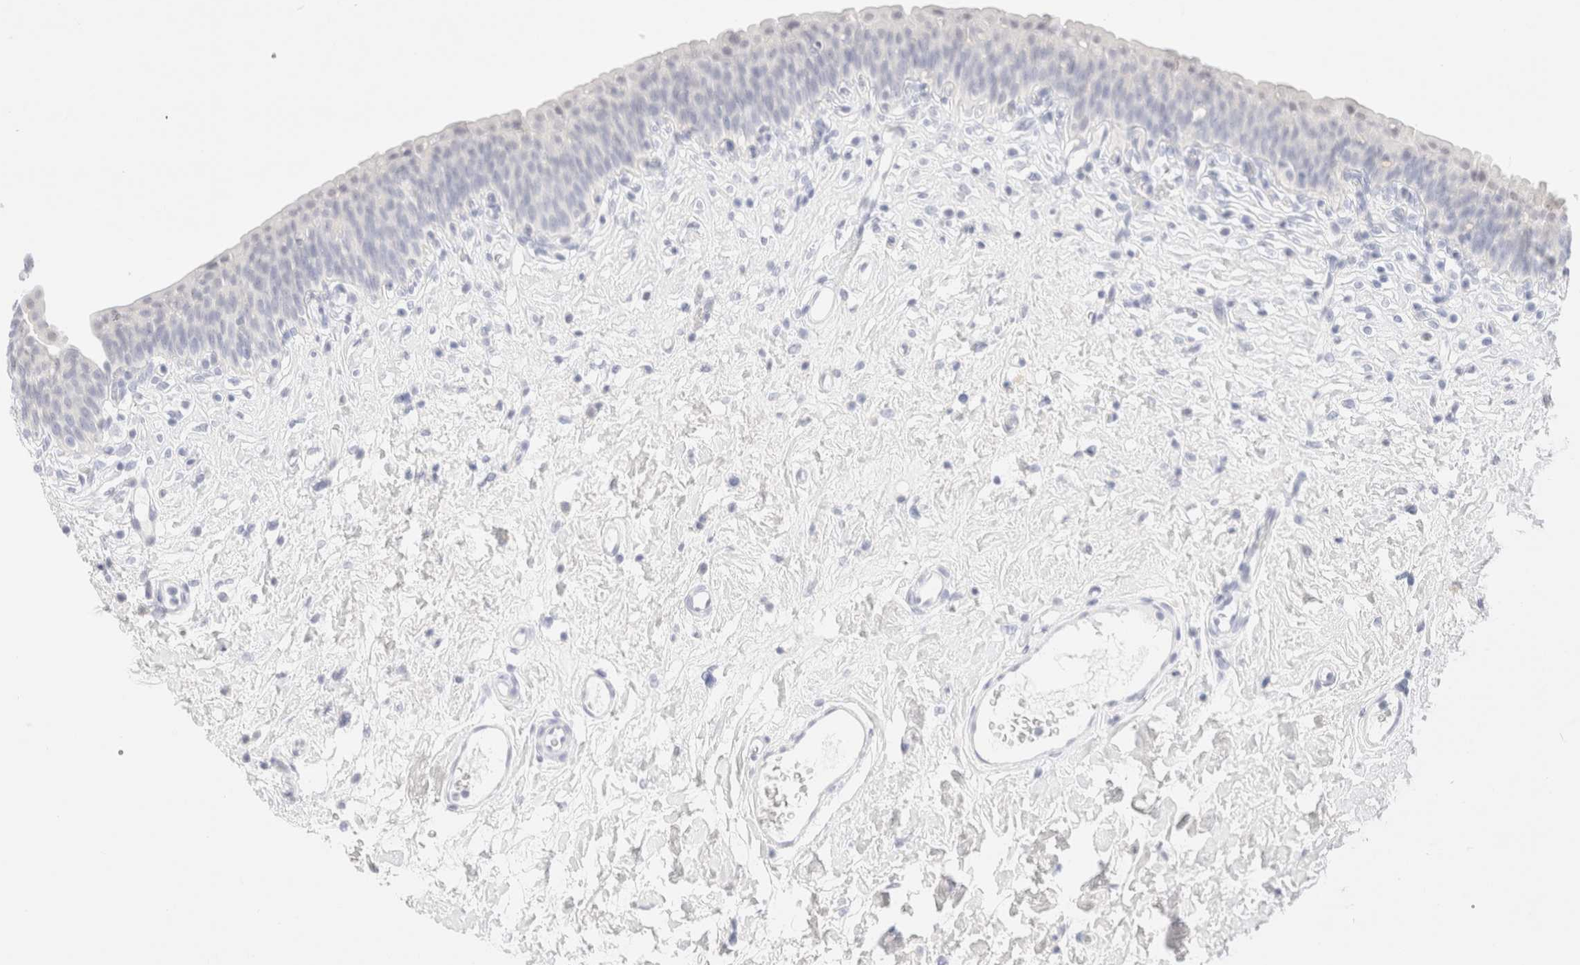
{"staining": {"intensity": "negative", "quantity": "none", "location": "none"}, "tissue": "urinary bladder", "cell_type": "Urothelial cells", "image_type": "normal", "snomed": [{"axis": "morphology", "description": "Normal tissue, NOS"}, {"axis": "topography", "description": "Urinary bladder"}], "caption": "DAB immunohistochemical staining of benign human urinary bladder shows no significant staining in urothelial cells.", "gene": "KRT15", "patient": {"sex": "male", "age": 83}}